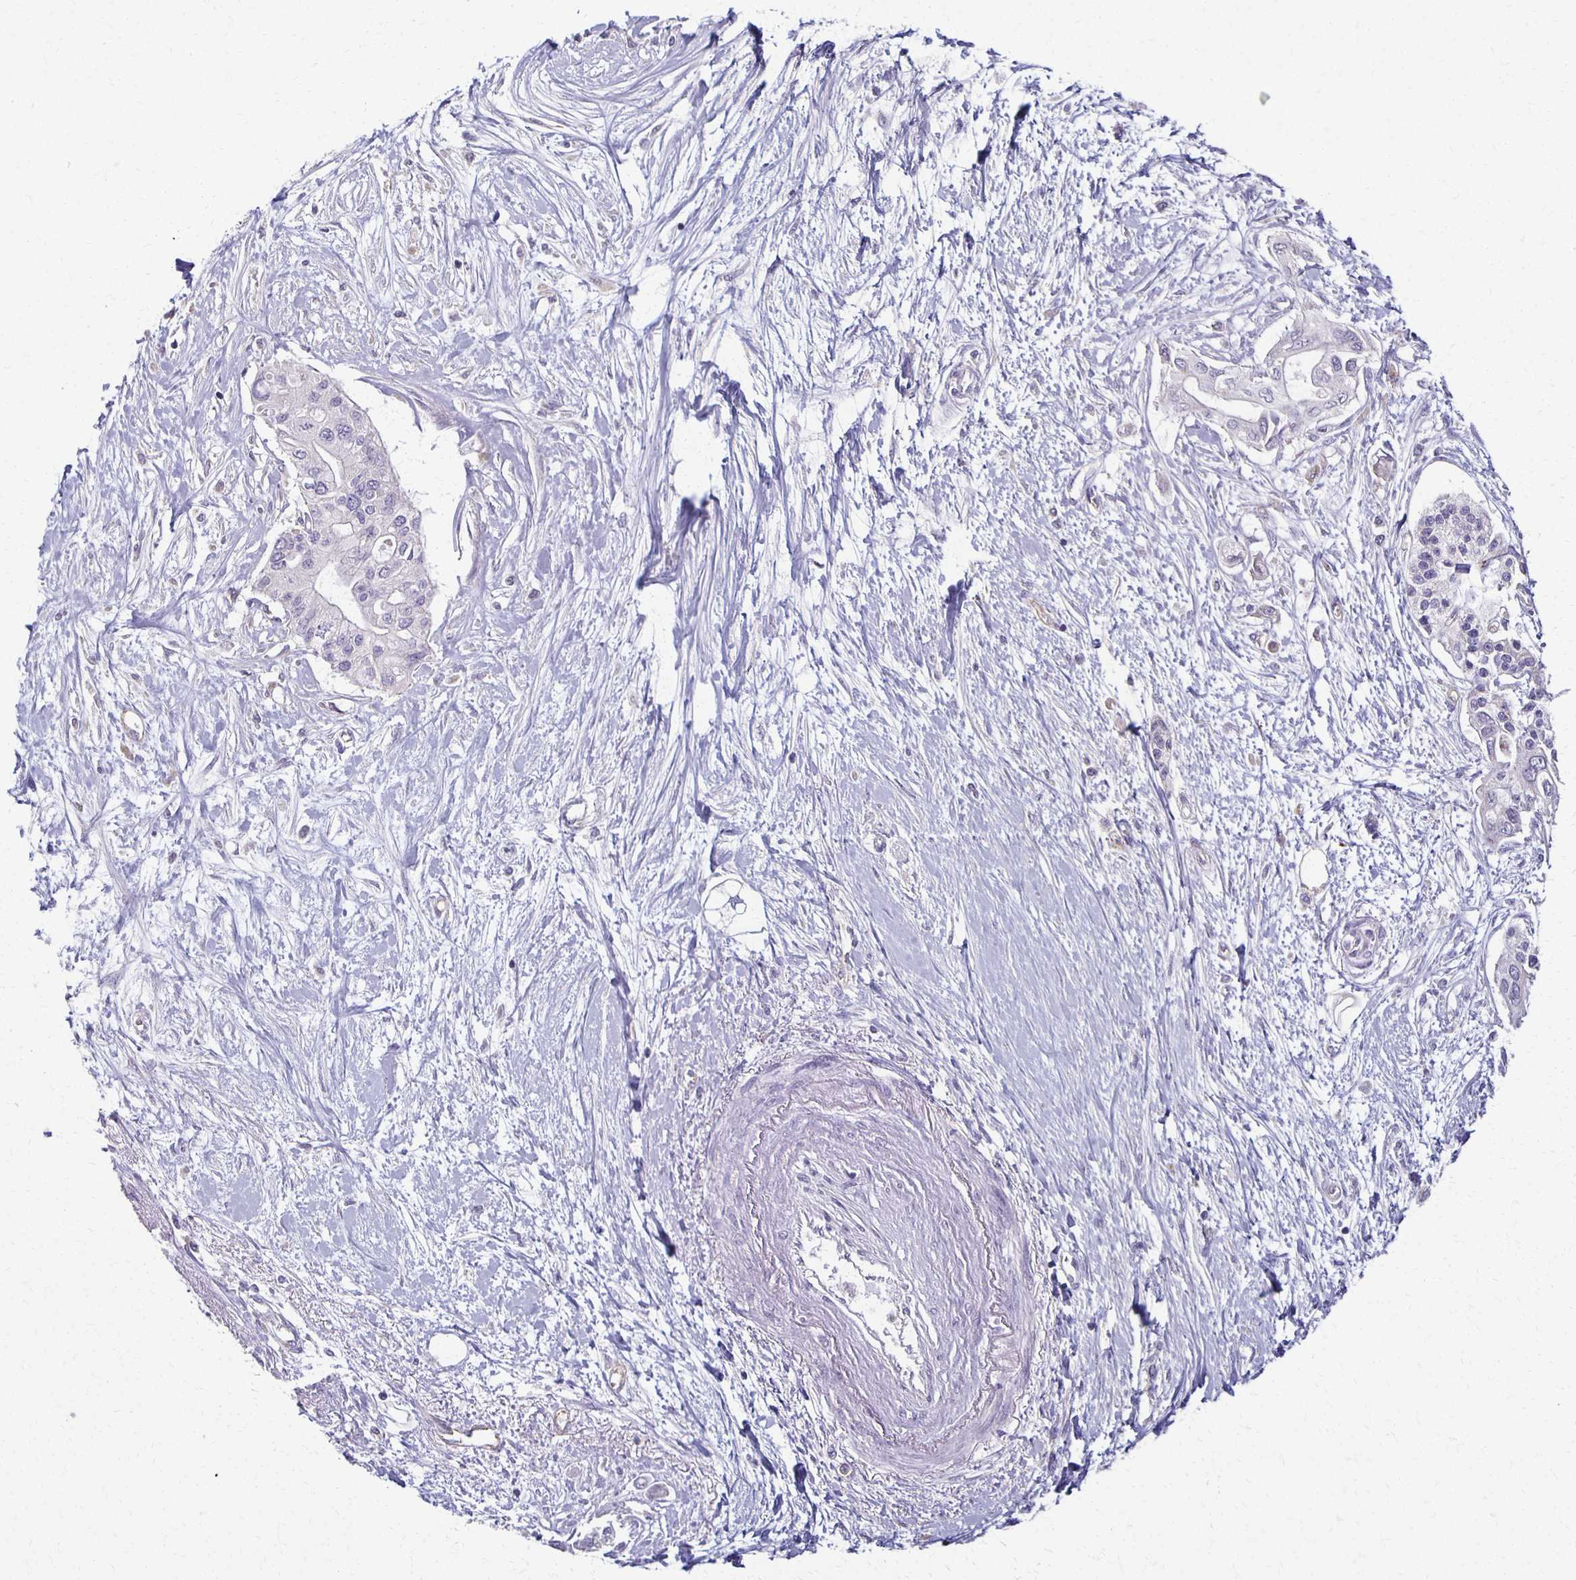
{"staining": {"intensity": "negative", "quantity": "none", "location": "none"}, "tissue": "pancreatic cancer", "cell_type": "Tumor cells", "image_type": "cancer", "snomed": [{"axis": "morphology", "description": "Adenocarcinoma, NOS"}, {"axis": "topography", "description": "Pancreas"}], "caption": "Immunohistochemistry (IHC) image of adenocarcinoma (pancreatic) stained for a protein (brown), which shows no positivity in tumor cells.", "gene": "GPX4", "patient": {"sex": "female", "age": 77}}